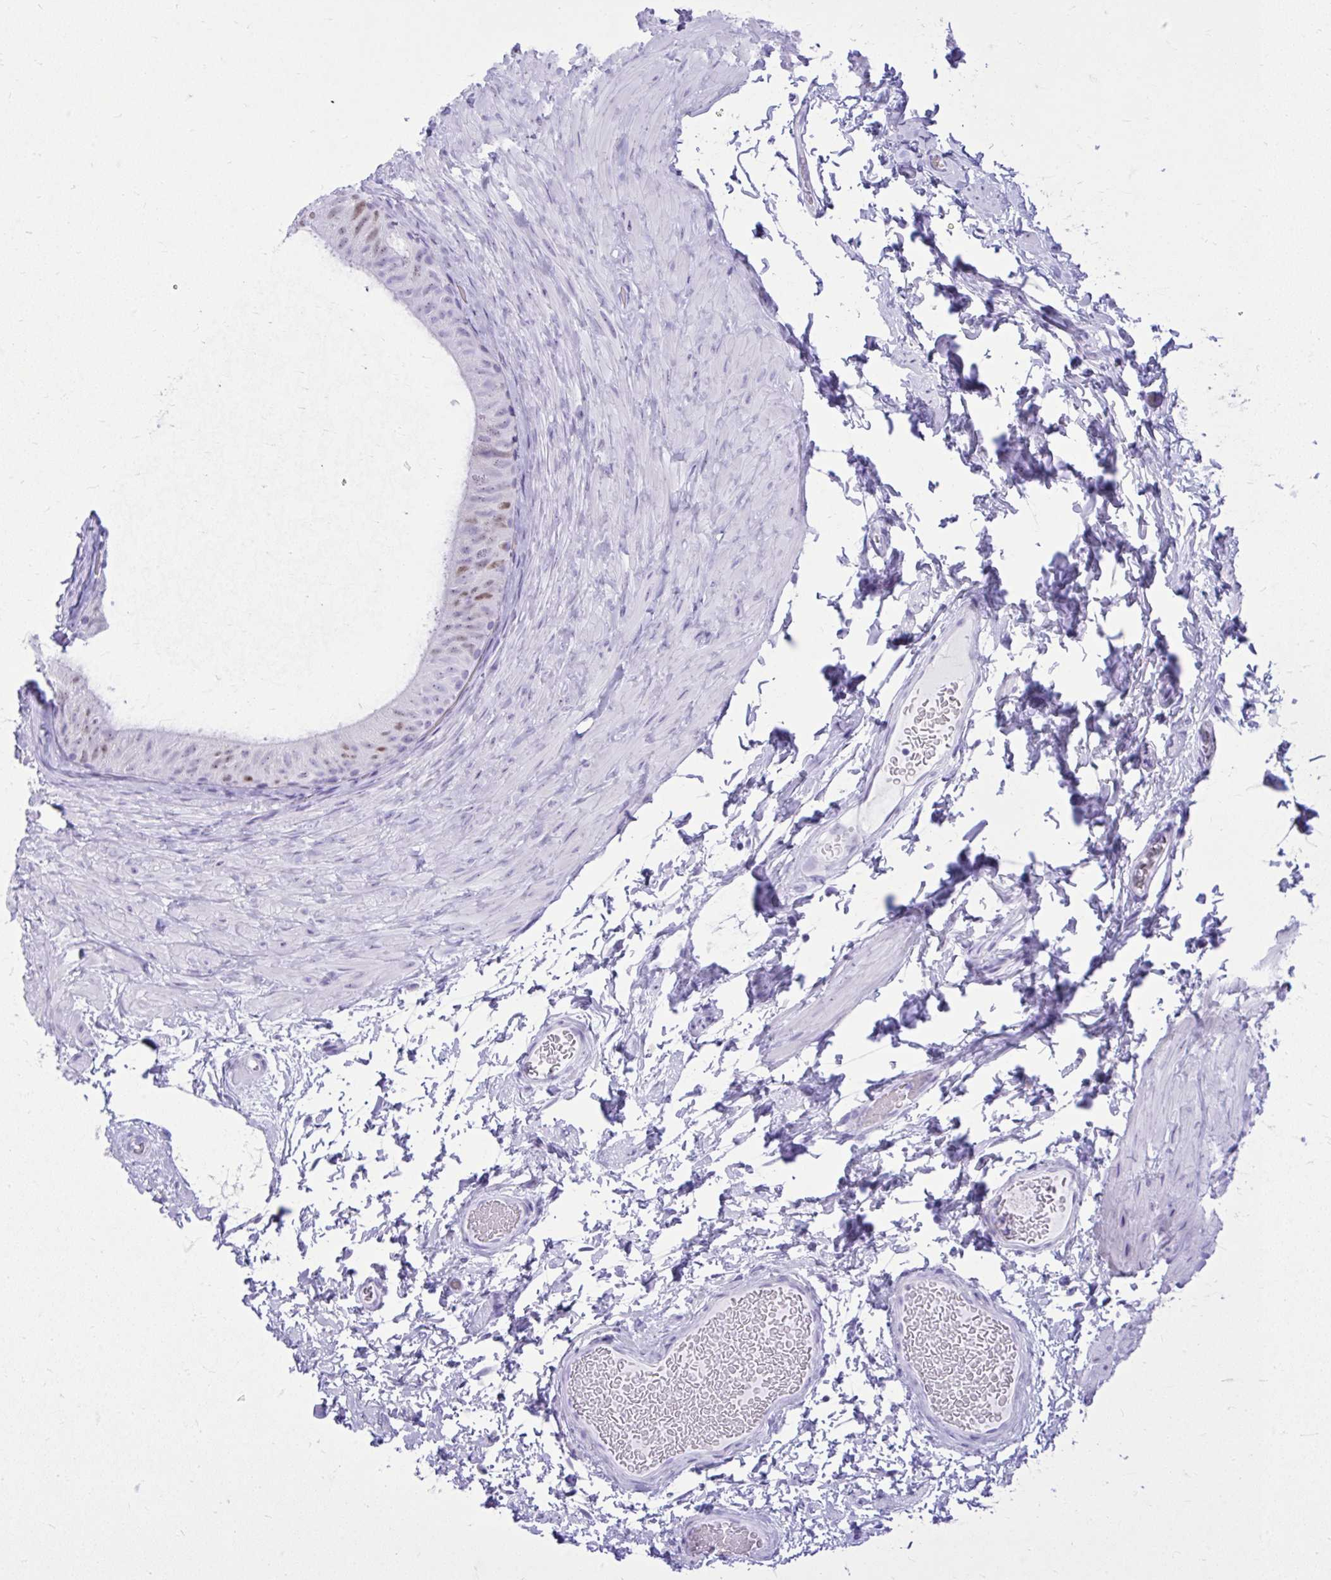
{"staining": {"intensity": "moderate", "quantity": "<25%", "location": "nuclear"}, "tissue": "epididymis", "cell_type": "Glandular cells", "image_type": "normal", "snomed": [{"axis": "morphology", "description": "Normal tissue, NOS"}, {"axis": "topography", "description": "Epididymis, spermatic cord, NOS"}, {"axis": "topography", "description": "Epididymis"}], "caption": "Immunohistochemical staining of unremarkable human epididymis shows low levels of moderate nuclear positivity in approximately <25% of glandular cells. (DAB = brown stain, brightfield microscopy at high magnification).", "gene": "RALYL", "patient": {"sex": "male", "age": 31}}